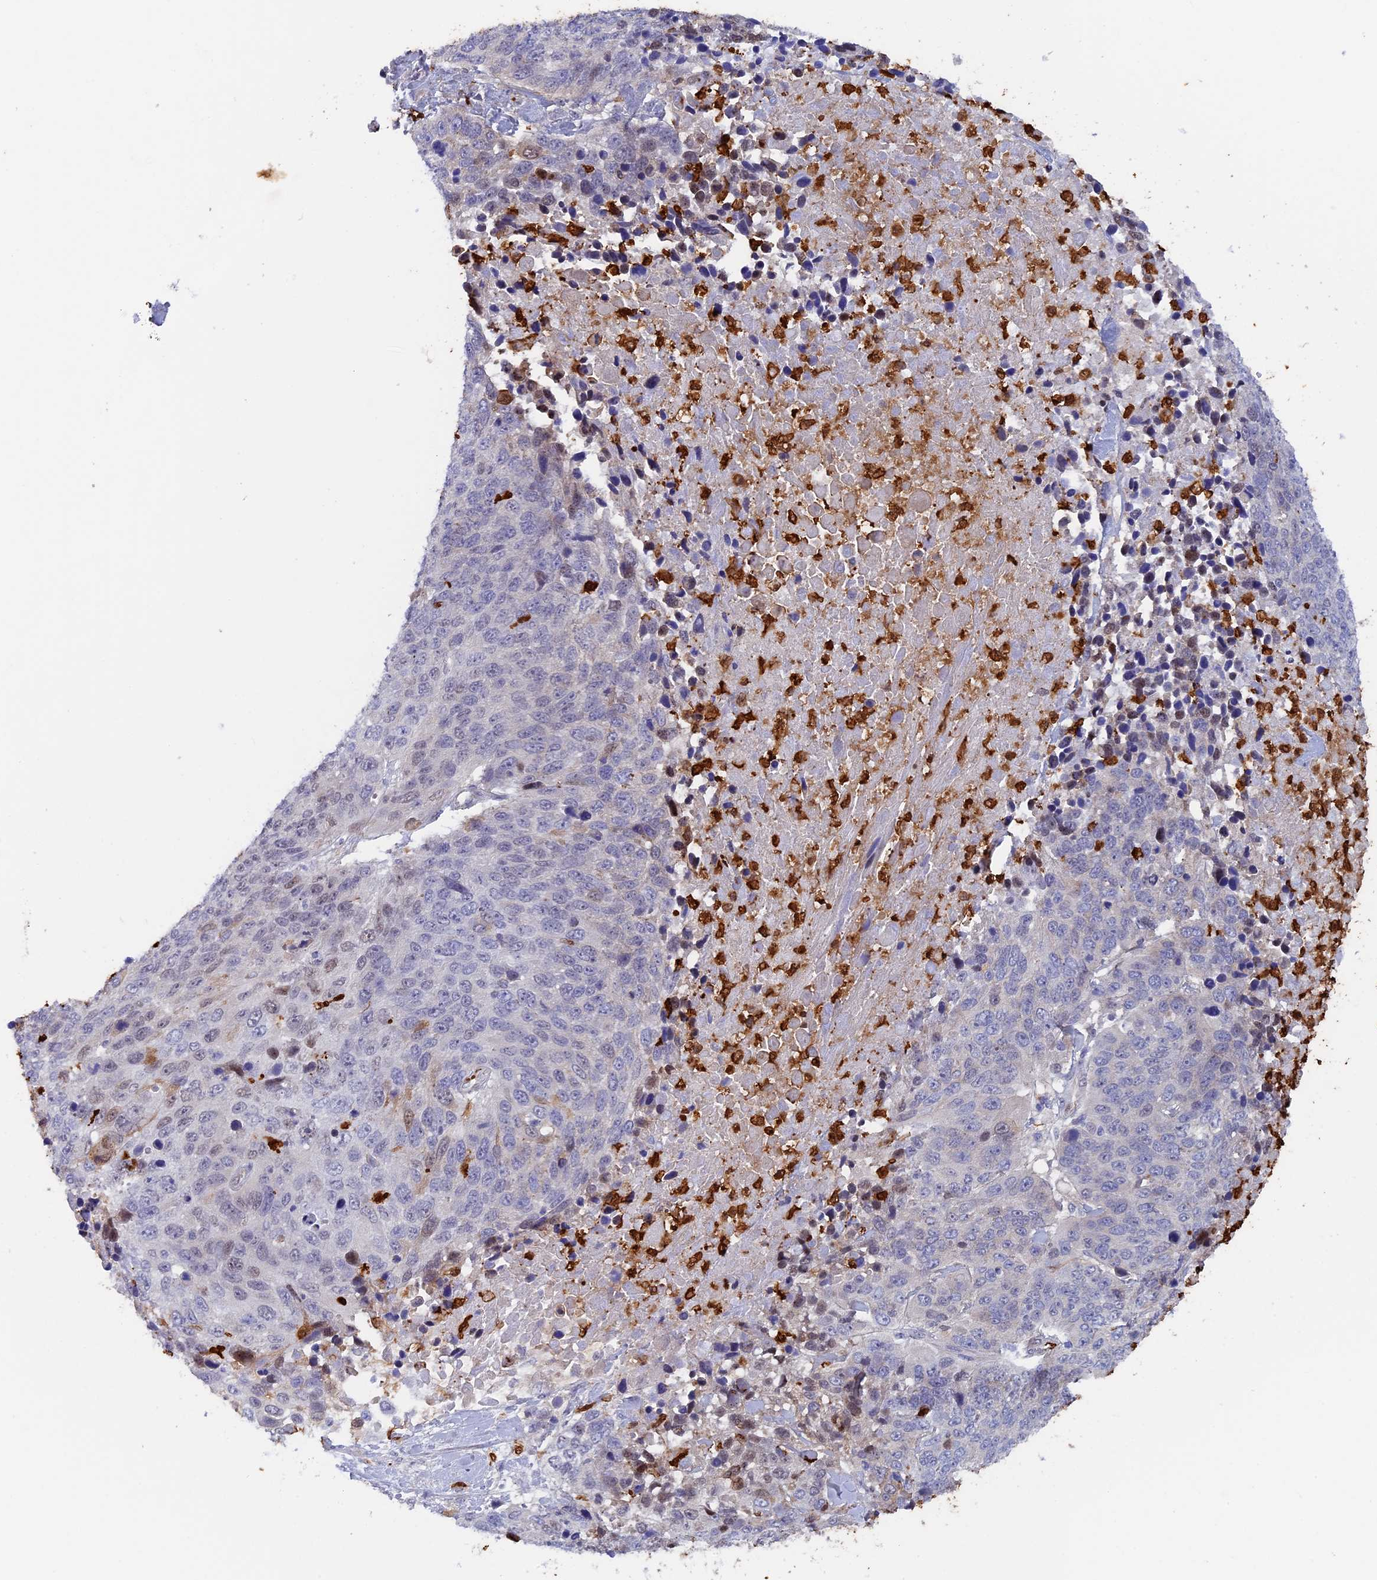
{"staining": {"intensity": "weak", "quantity": "<25%", "location": "nuclear"}, "tissue": "lung cancer", "cell_type": "Tumor cells", "image_type": "cancer", "snomed": [{"axis": "morphology", "description": "Normal tissue, NOS"}, {"axis": "morphology", "description": "Squamous cell carcinoma, NOS"}, {"axis": "topography", "description": "Lymph node"}, {"axis": "topography", "description": "Lung"}], "caption": "This micrograph is of lung cancer stained with immunohistochemistry to label a protein in brown with the nuclei are counter-stained blue. There is no staining in tumor cells.", "gene": "SLC26A1", "patient": {"sex": "male", "age": 66}}